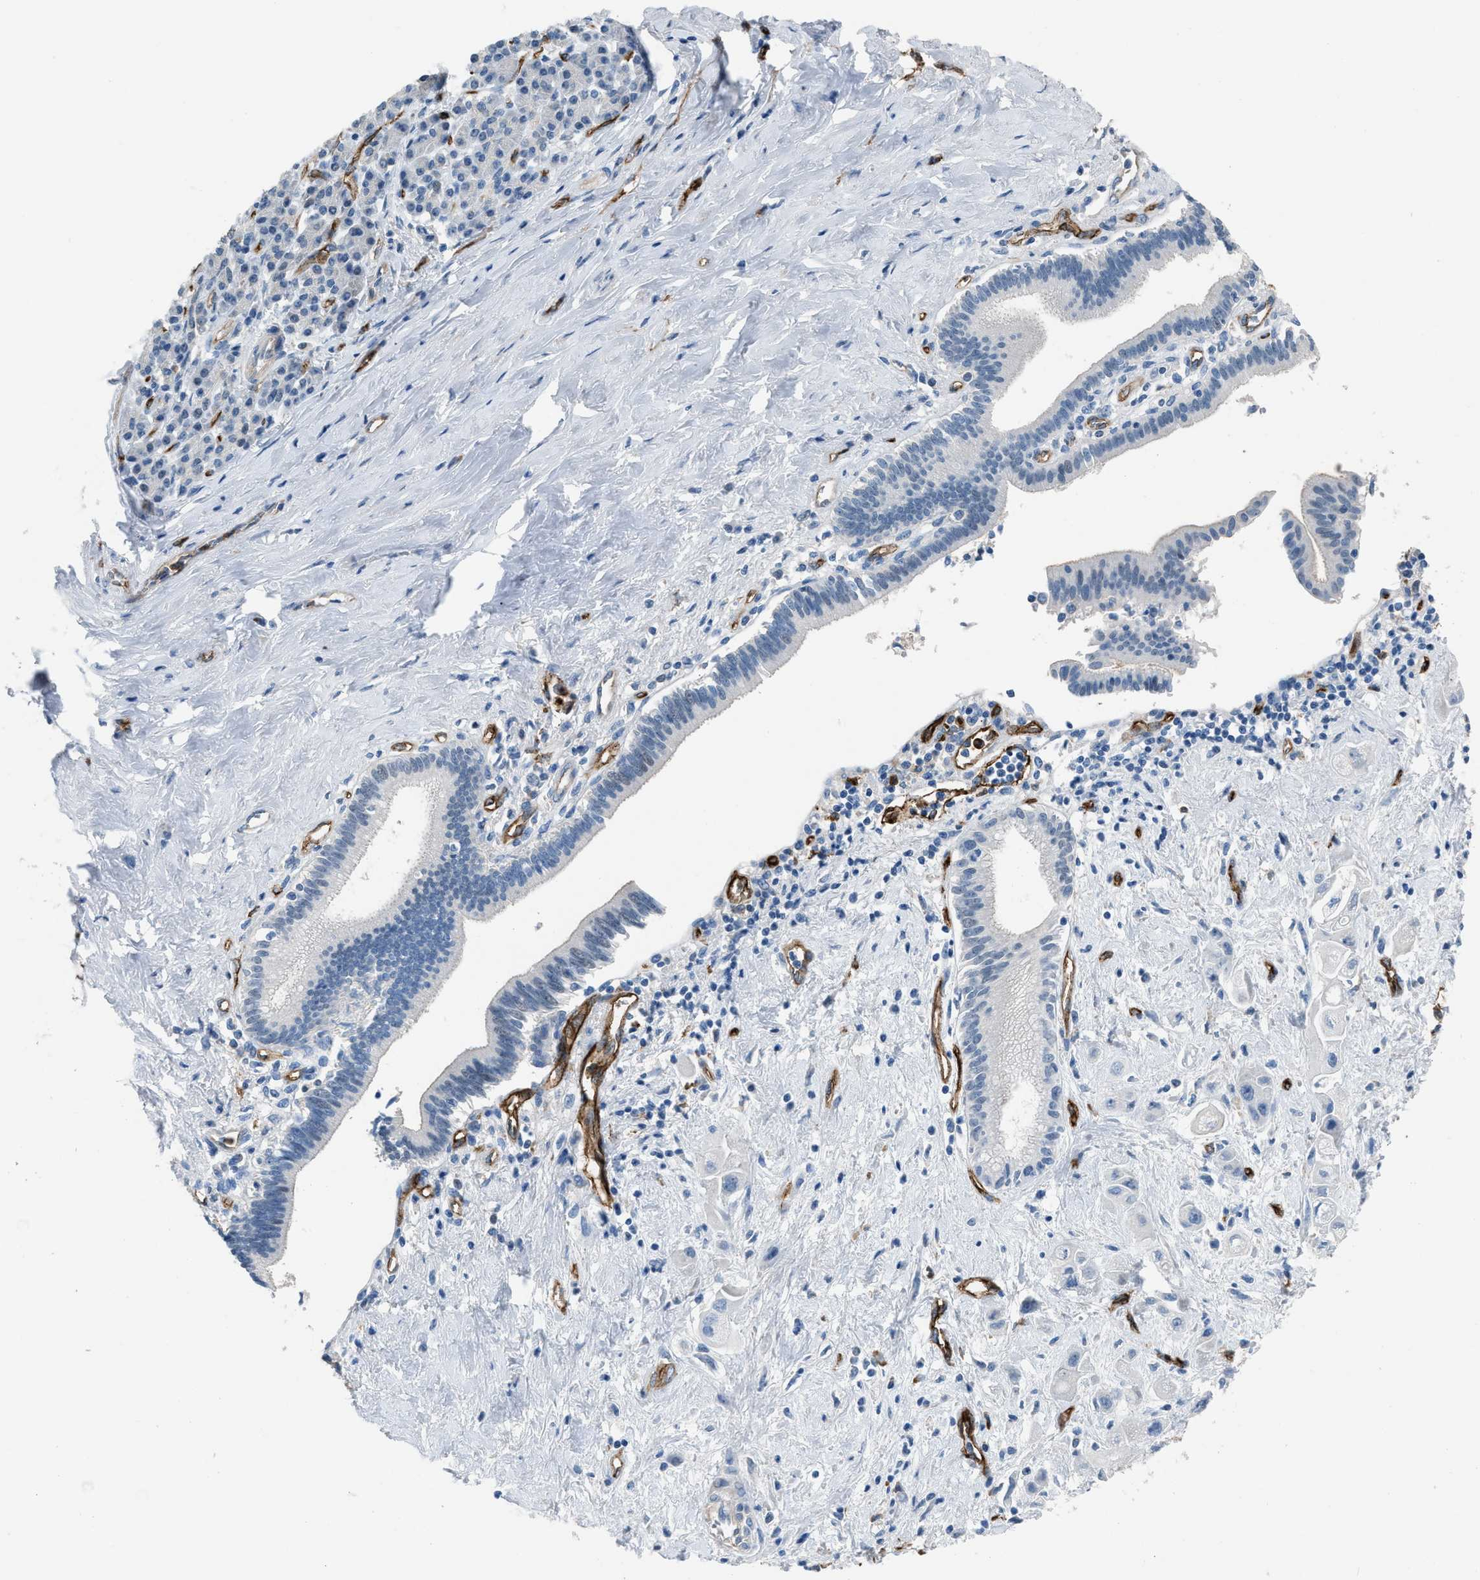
{"staining": {"intensity": "negative", "quantity": "none", "location": "none"}, "tissue": "pancreatic cancer", "cell_type": "Tumor cells", "image_type": "cancer", "snomed": [{"axis": "morphology", "description": "Adenocarcinoma, NOS"}, {"axis": "topography", "description": "Pancreas"}], "caption": "Histopathology image shows no protein staining in tumor cells of adenocarcinoma (pancreatic) tissue.", "gene": "DYSF", "patient": {"sex": "female", "age": 66}}